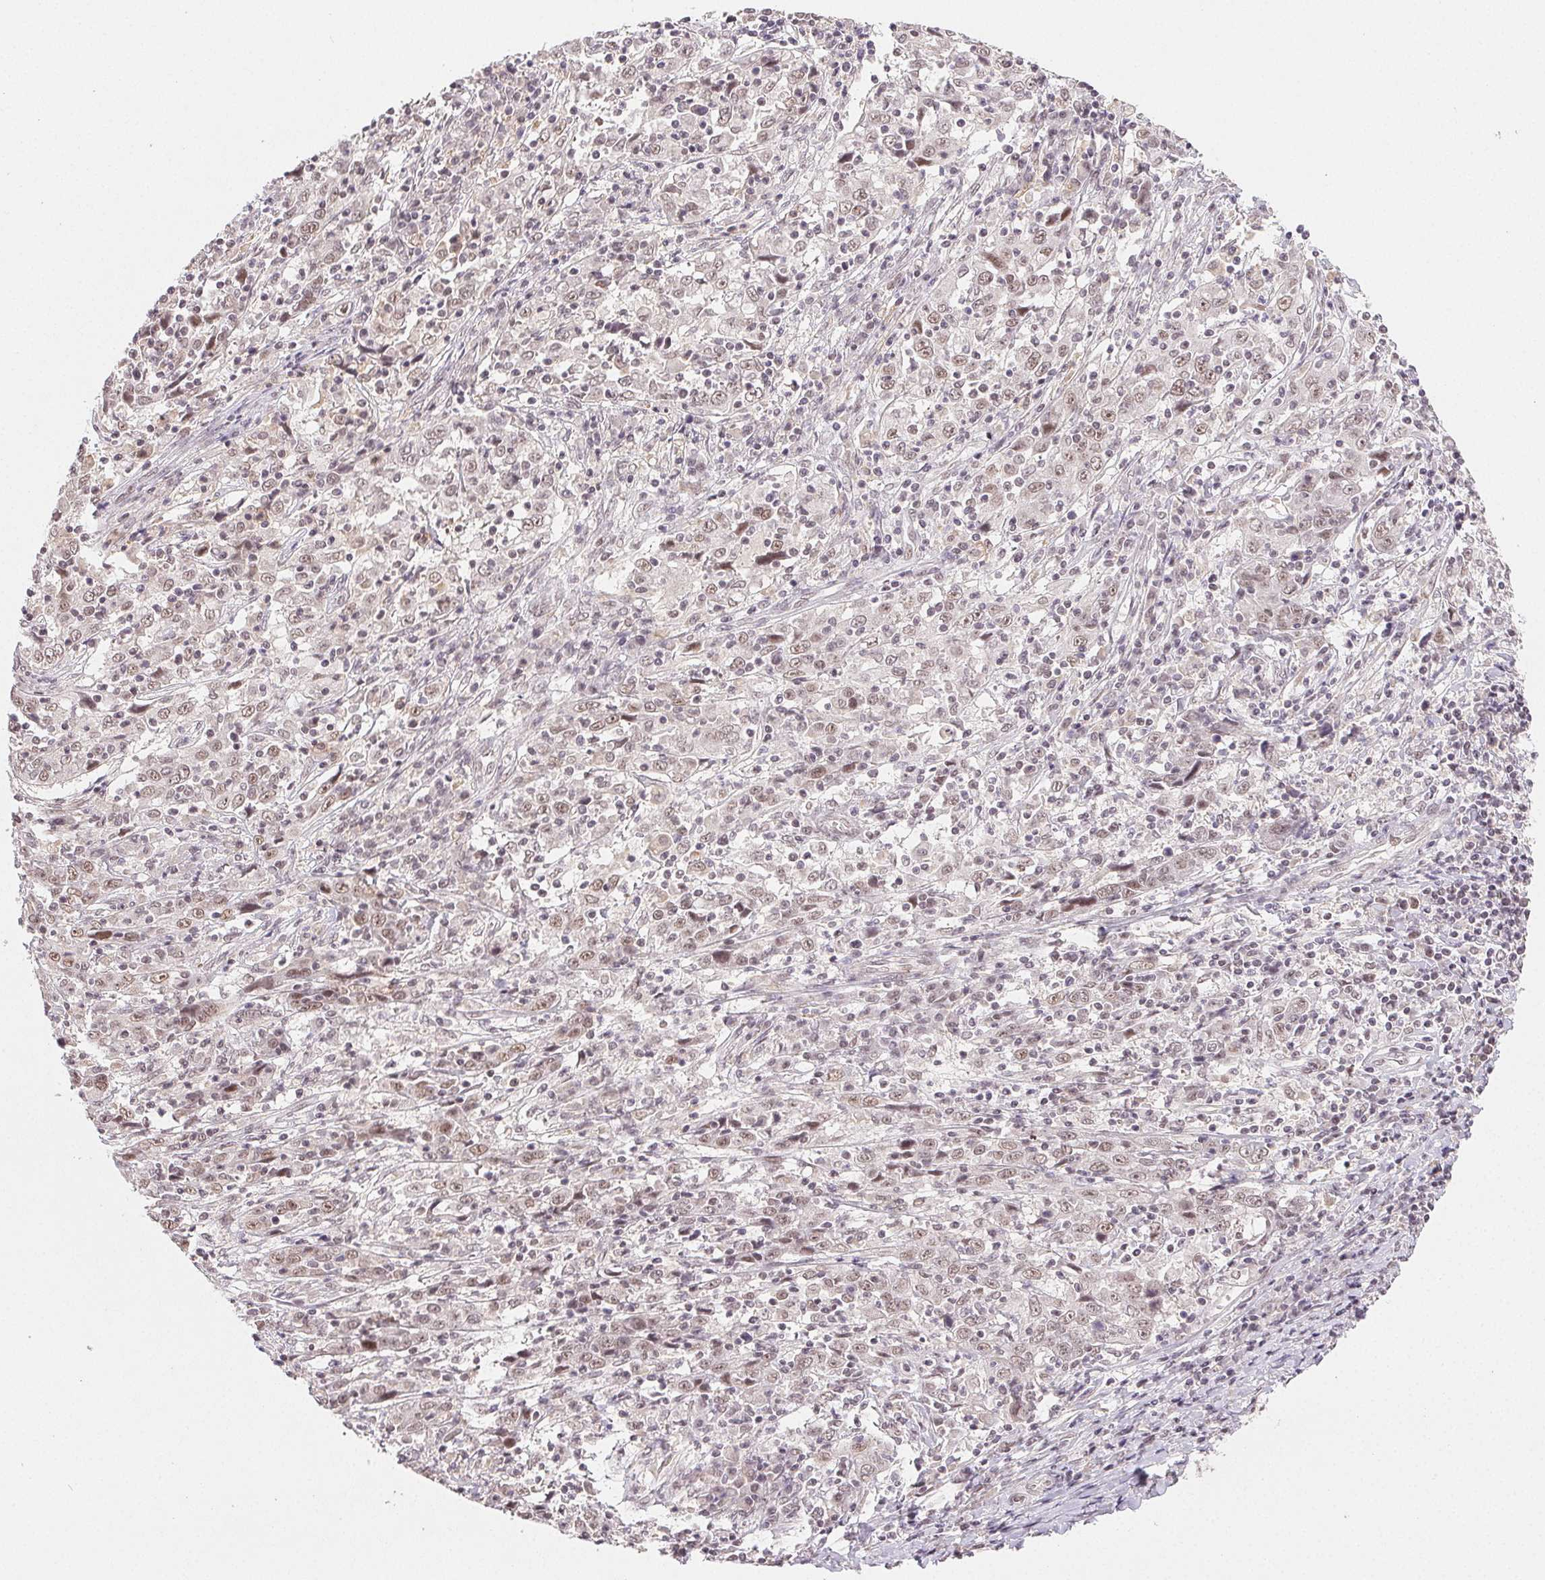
{"staining": {"intensity": "moderate", "quantity": ">75%", "location": "nuclear"}, "tissue": "cervical cancer", "cell_type": "Tumor cells", "image_type": "cancer", "snomed": [{"axis": "morphology", "description": "Squamous cell carcinoma, NOS"}, {"axis": "topography", "description": "Cervix"}], "caption": "This is an image of immunohistochemistry (IHC) staining of cervical cancer (squamous cell carcinoma), which shows moderate positivity in the nuclear of tumor cells.", "gene": "PRPF18", "patient": {"sex": "female", "age": 46}}